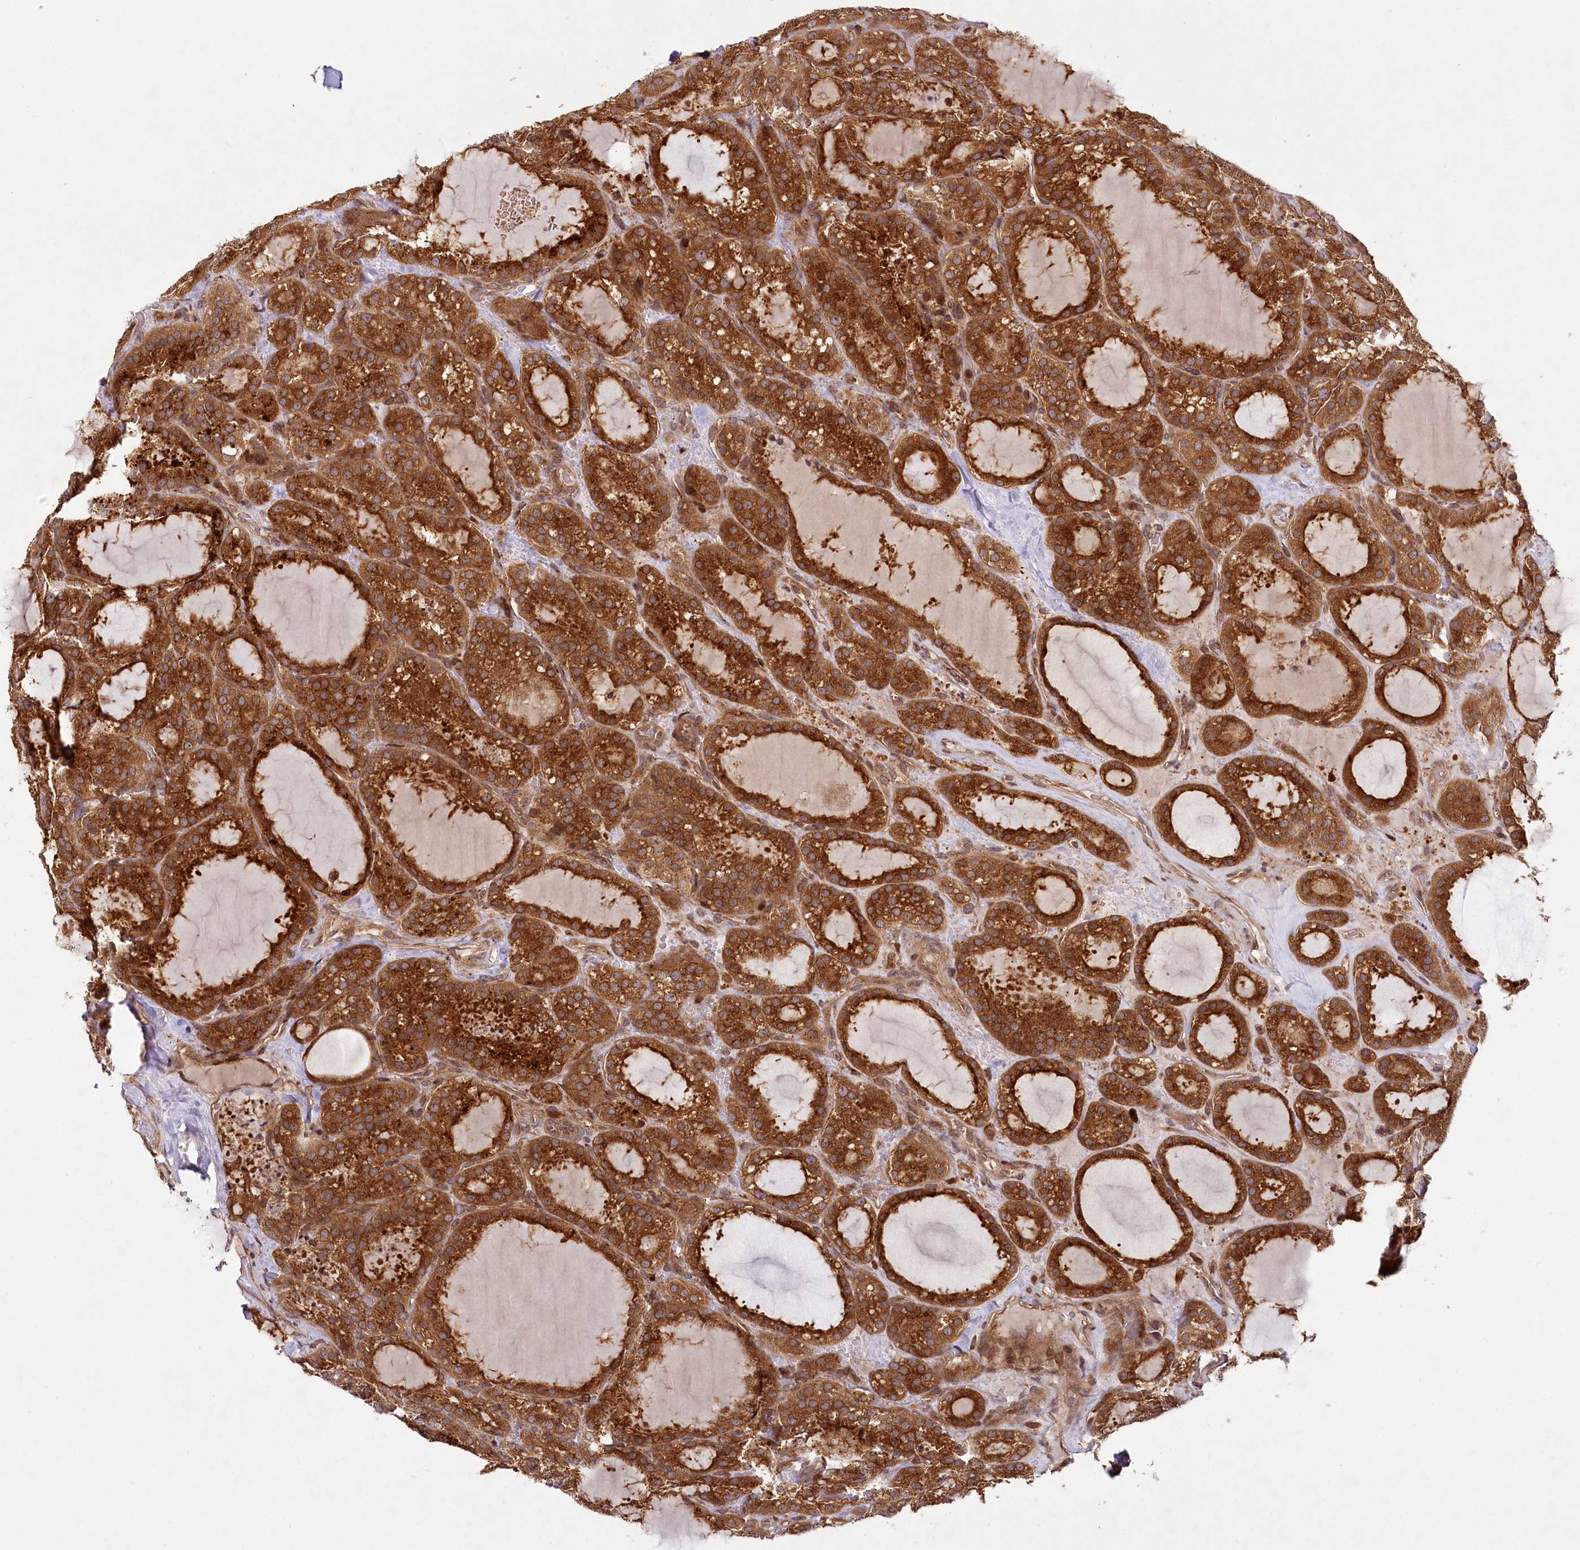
{"staining": {"intensity": "strong", "quantity": ">75%", "location": "cytoplasmic/membranous"}, "tissue": "thyroid cancer", "cell_type": "Tumor cells", "image_type": "cancer", "snomed": [{"axis": "morphology", "description": "Papillary adenocarcinoma, NOS"}, {"axis": "topography", "description": "Thyroid gland"}], "caption": "Protein analysis of thyroid papillary adenocarcinoma tissue reveals strong cytoplasmic/membranous expression in approximately >75% of tumor cells.", "gene": "COPG1", "patient": {"sex": "male", "age": 77}}